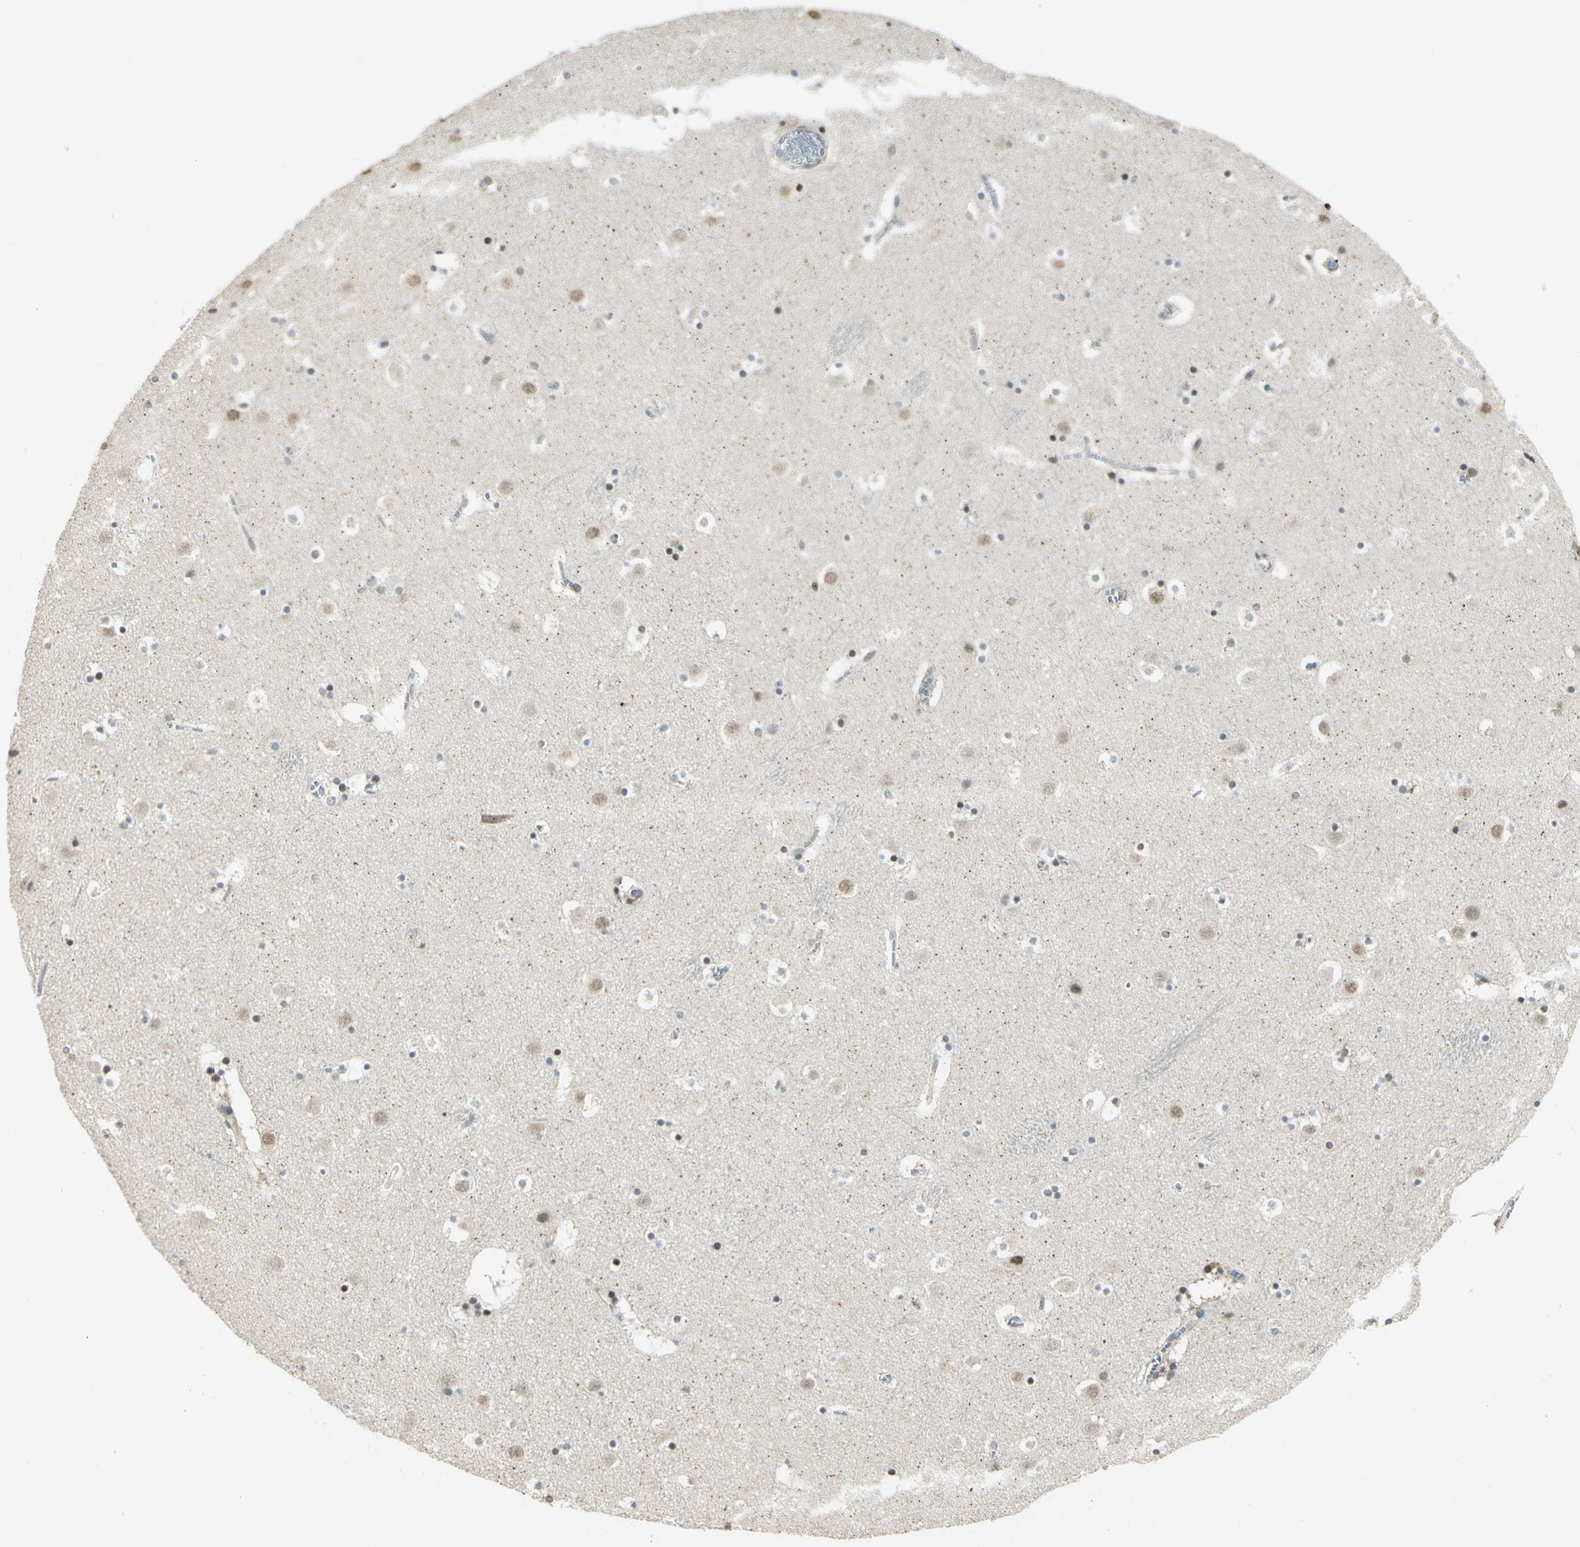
{"staining": {"intensity": "negative", "quantity": "none", "location": "none"}, "tissue": "caudate", "cell_type": "Glial cells", "image_type": "normal", "snomed": [{"axis": "morphology", "description": "Normal tissue, NOS"}, {"axis": "topography", "description": "Lateral ventricle wall"}], "caption": "DAB immunohistochemical staining of benign caudate shows no significant positivity in glial cells. The staining is performed using DAB (3,3'-diaminobenzidine) brown chromogen with nuclei counter-stained in using hematoxylin.", "gene": "IL16", "patient": {"sex": "male", "age": 45}}